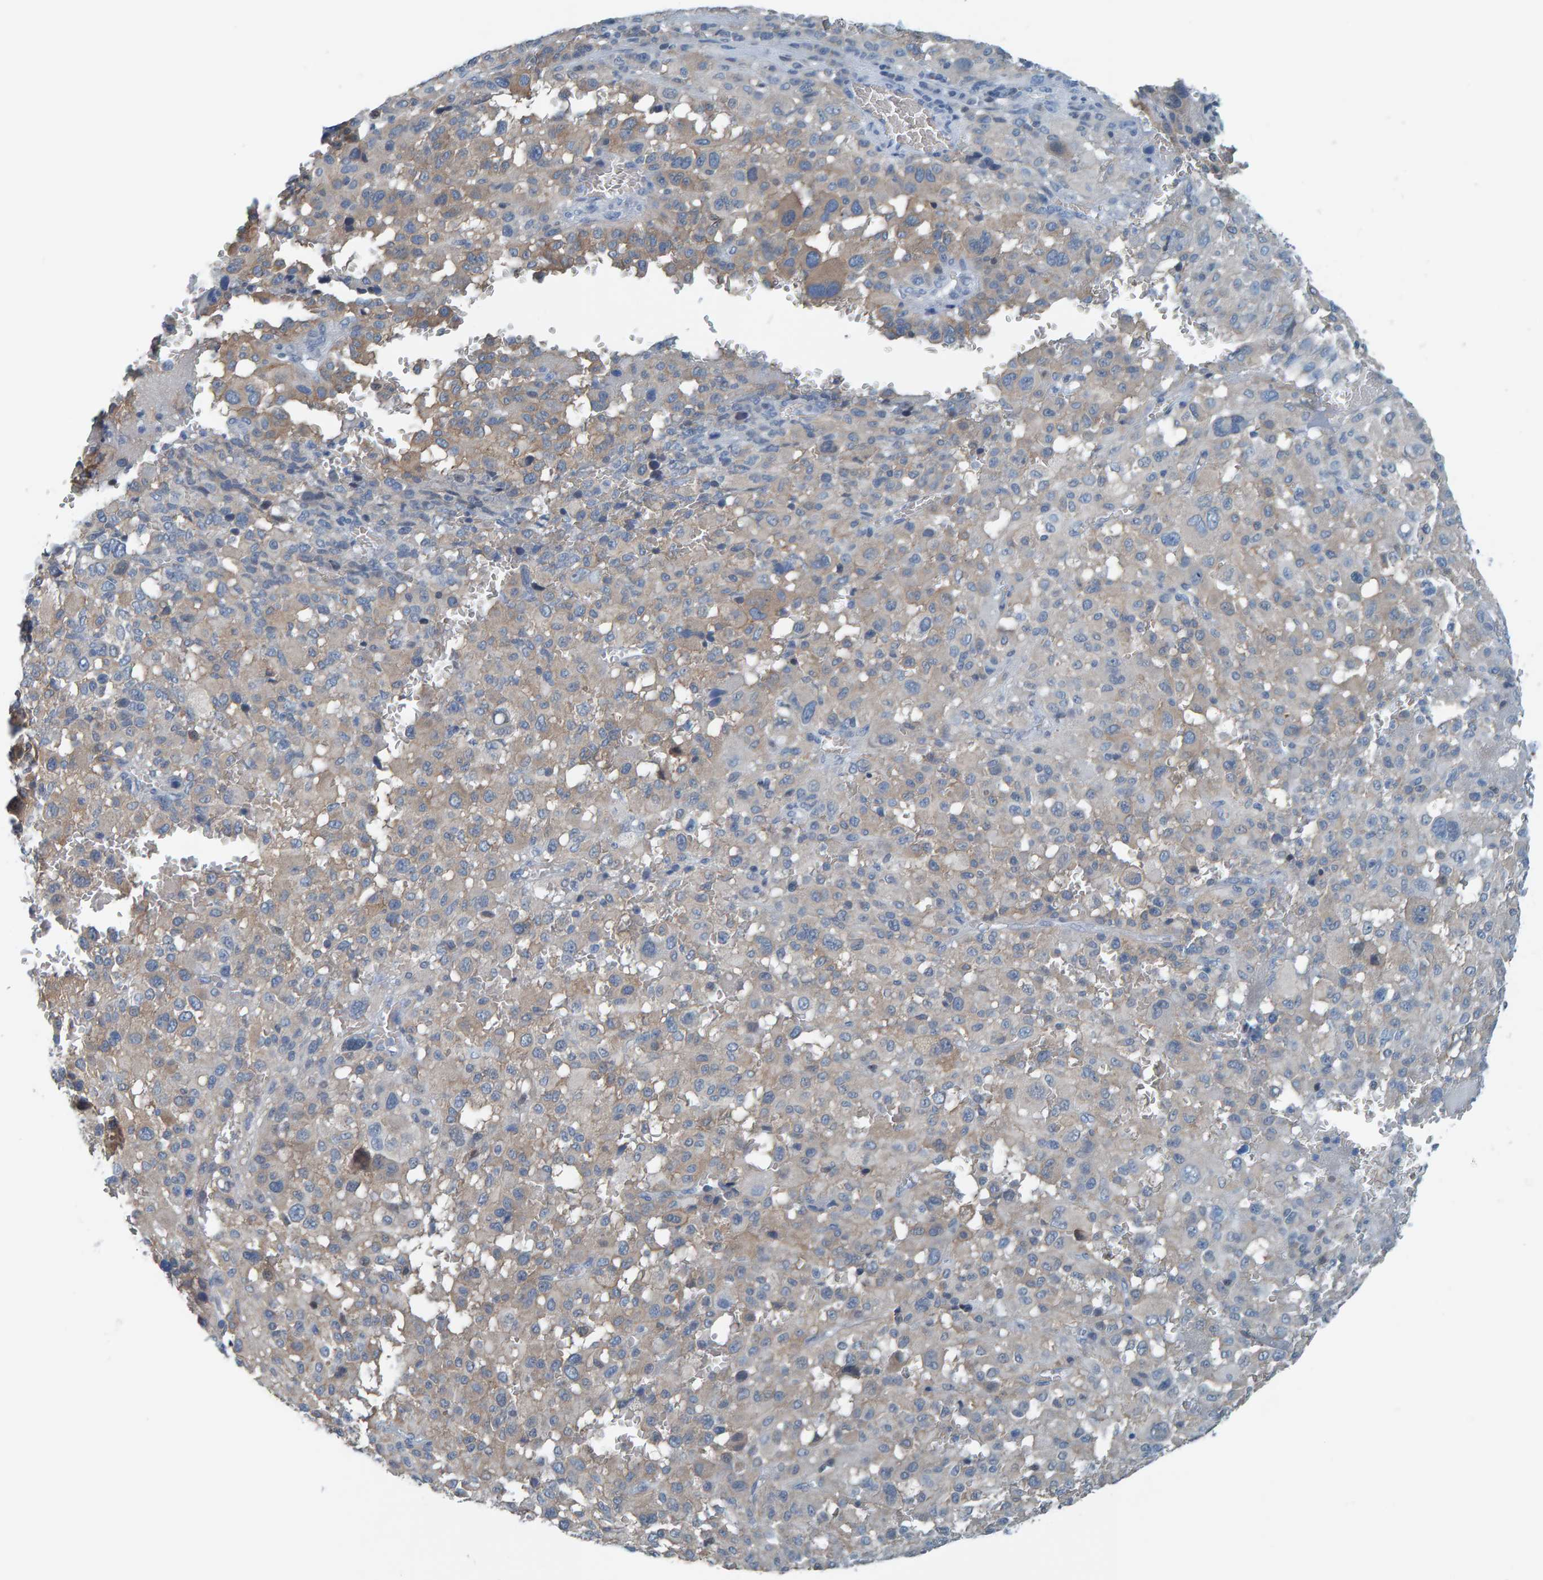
{"staining": {"intensity": "weak", "quantity": "<25%", "location": "cytoplasmic/membranous"}, "tissue": "melanoma", "cell_type": "Tumor cells", "image_type": "cancer", "snomed": [{"axis": "morphology", "description": "Malignant melanoma, Metastatic site"}, {"axis": "topography", "description": "Skin"}], "caption": "Tumor cells are negative for brown protein staining in malignant melanoma (metastatic site).", "gene": "CNP", "patient": {"sex": "female", "age": 74}}